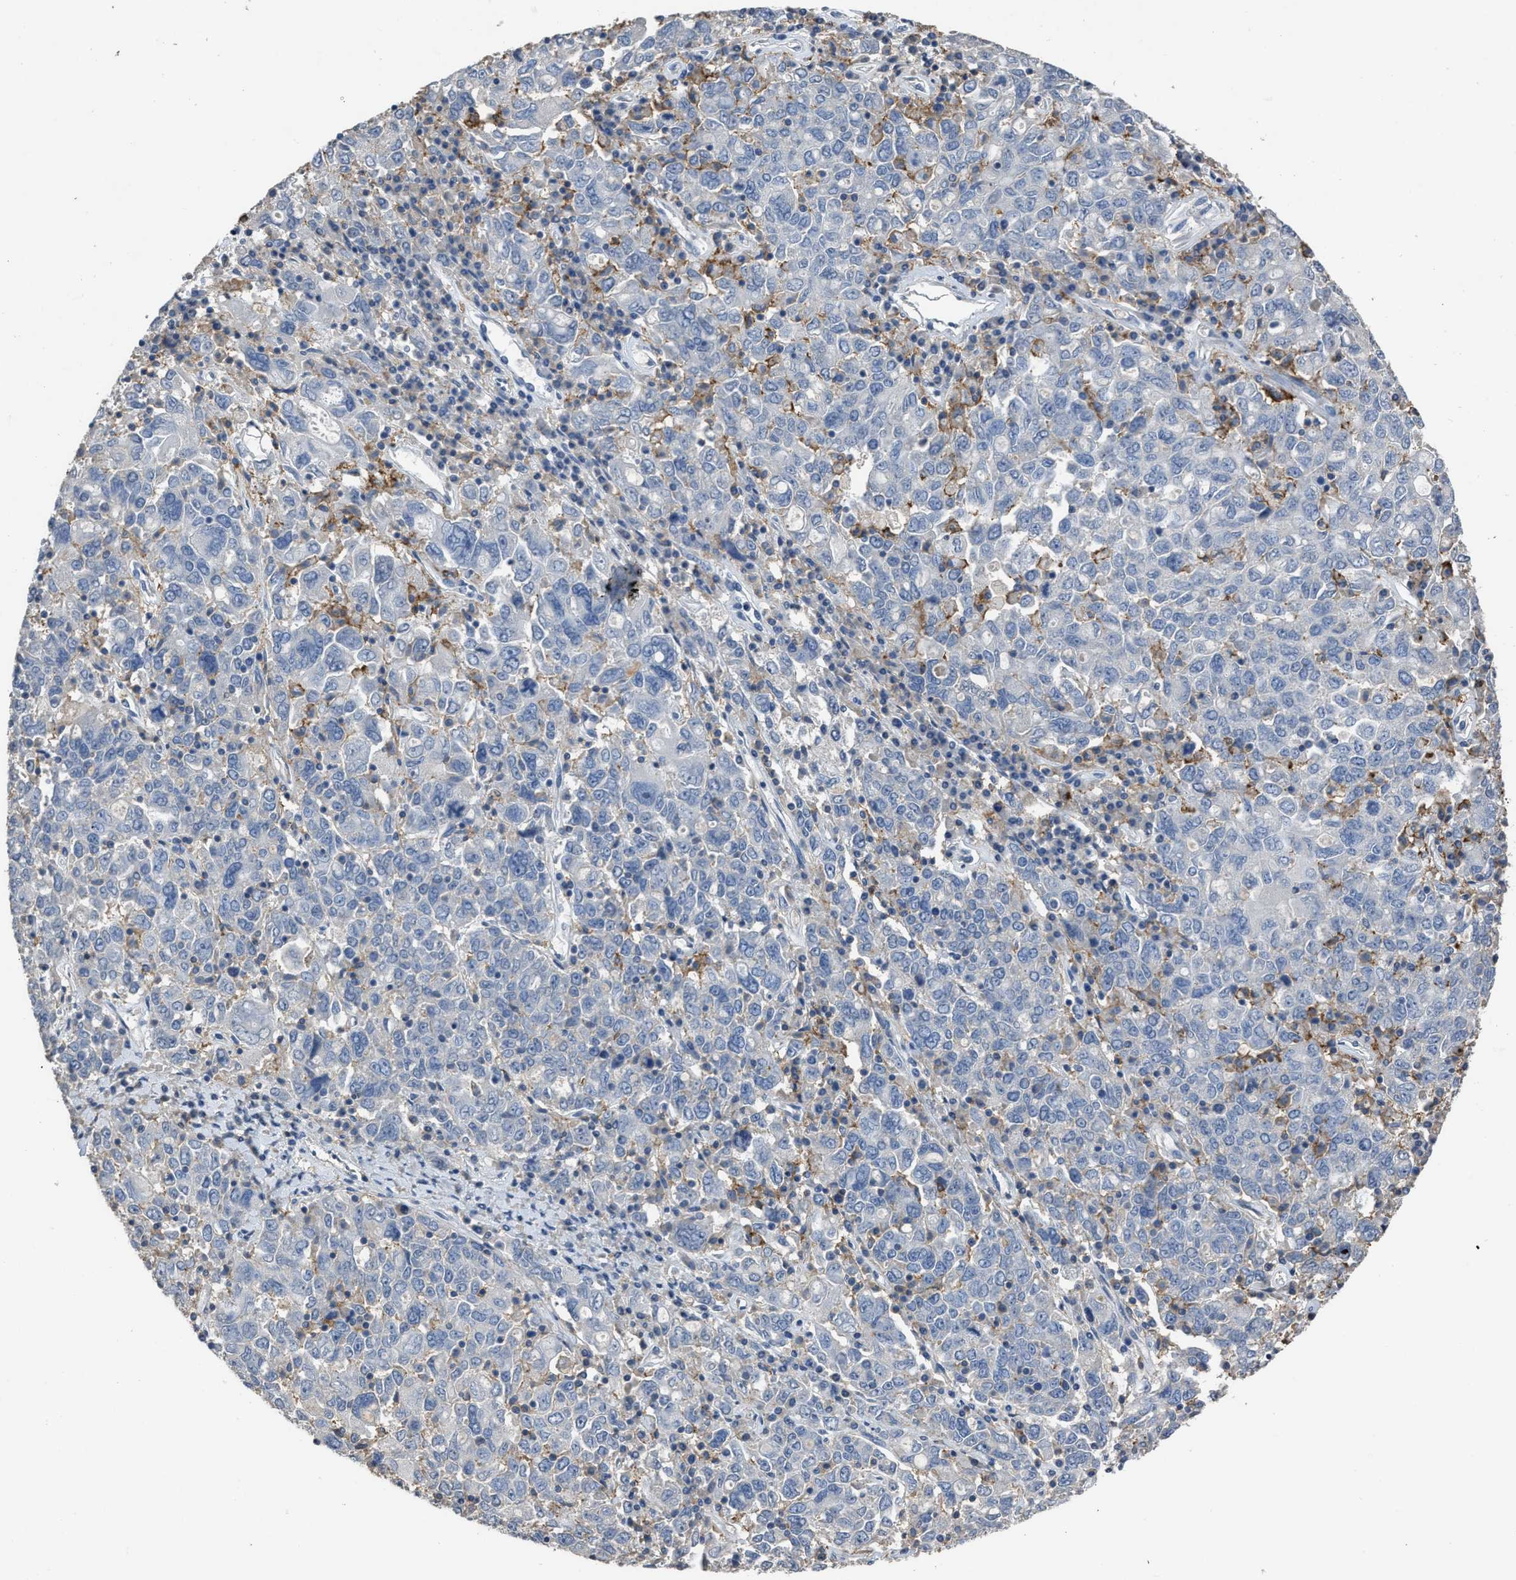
{"staining": {"intensity": "negative", "quantity": "none", "location": "none"}, "tissue": "ovarian cancer", "cell_type": "Tumor cells", "image_type": "cancer", "snomed": [{"axis": "morphology", "description": "Carcinoma, endometroid"}, {"axis": "topography", "description": "Ovary"}], "caption": "Immunohistochemical staining of ovarian endometroid carcinoma shows no significant staining in tumor cells.", "gene": "OR51E1", "patient": {"sex": "female", "age": 62}}